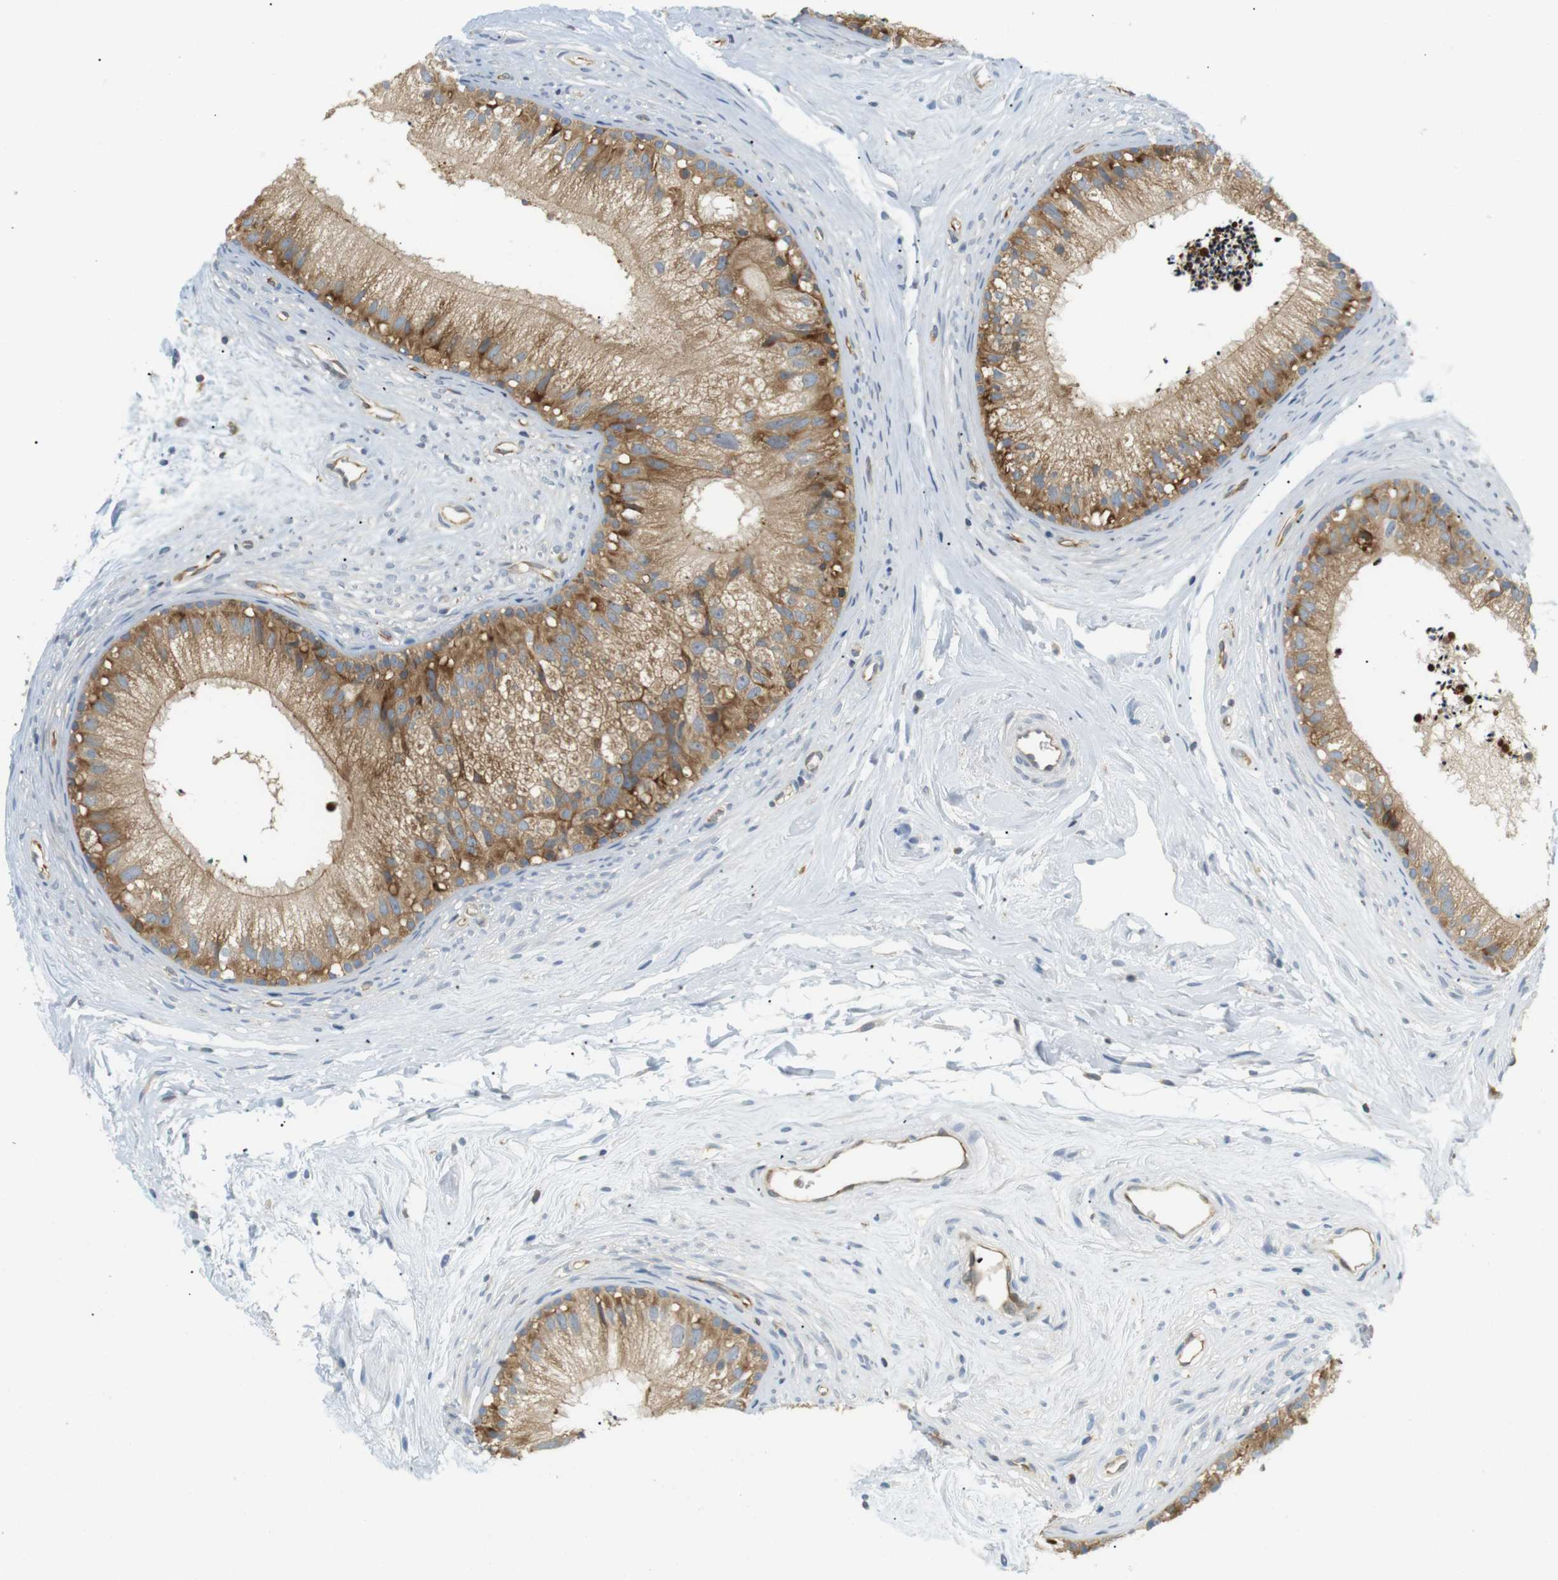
{"staining": {"intensity": "moderate", "quantity": ">75%", "location": "cytoplasmic/membranous"}, "tissue": "epididymis", "cell_type": "Glandular cells", "image_type": "normal", "snomed": [{"axis": "morphology", "description": "Normal tissue, NOS"}, {"axis": "topography", "description": "Epididymis"}], "caption": "High-magnification brightfield microscopy of benign epididymis stained with DAB (brown) and counterstained with hematoxylin (blue). glandular cells exhibit moderate cytoplasmic/membranous expression is identified in about>75% of cells. The staining is performed using DAB (3,3'-diaminobenzidine) brown chromogen to label protein expression. The nuclei are counter-stained blue using hematoxylin.", "gene": "TMEM200A", "patient": {"sex": "male", "age": 56}}